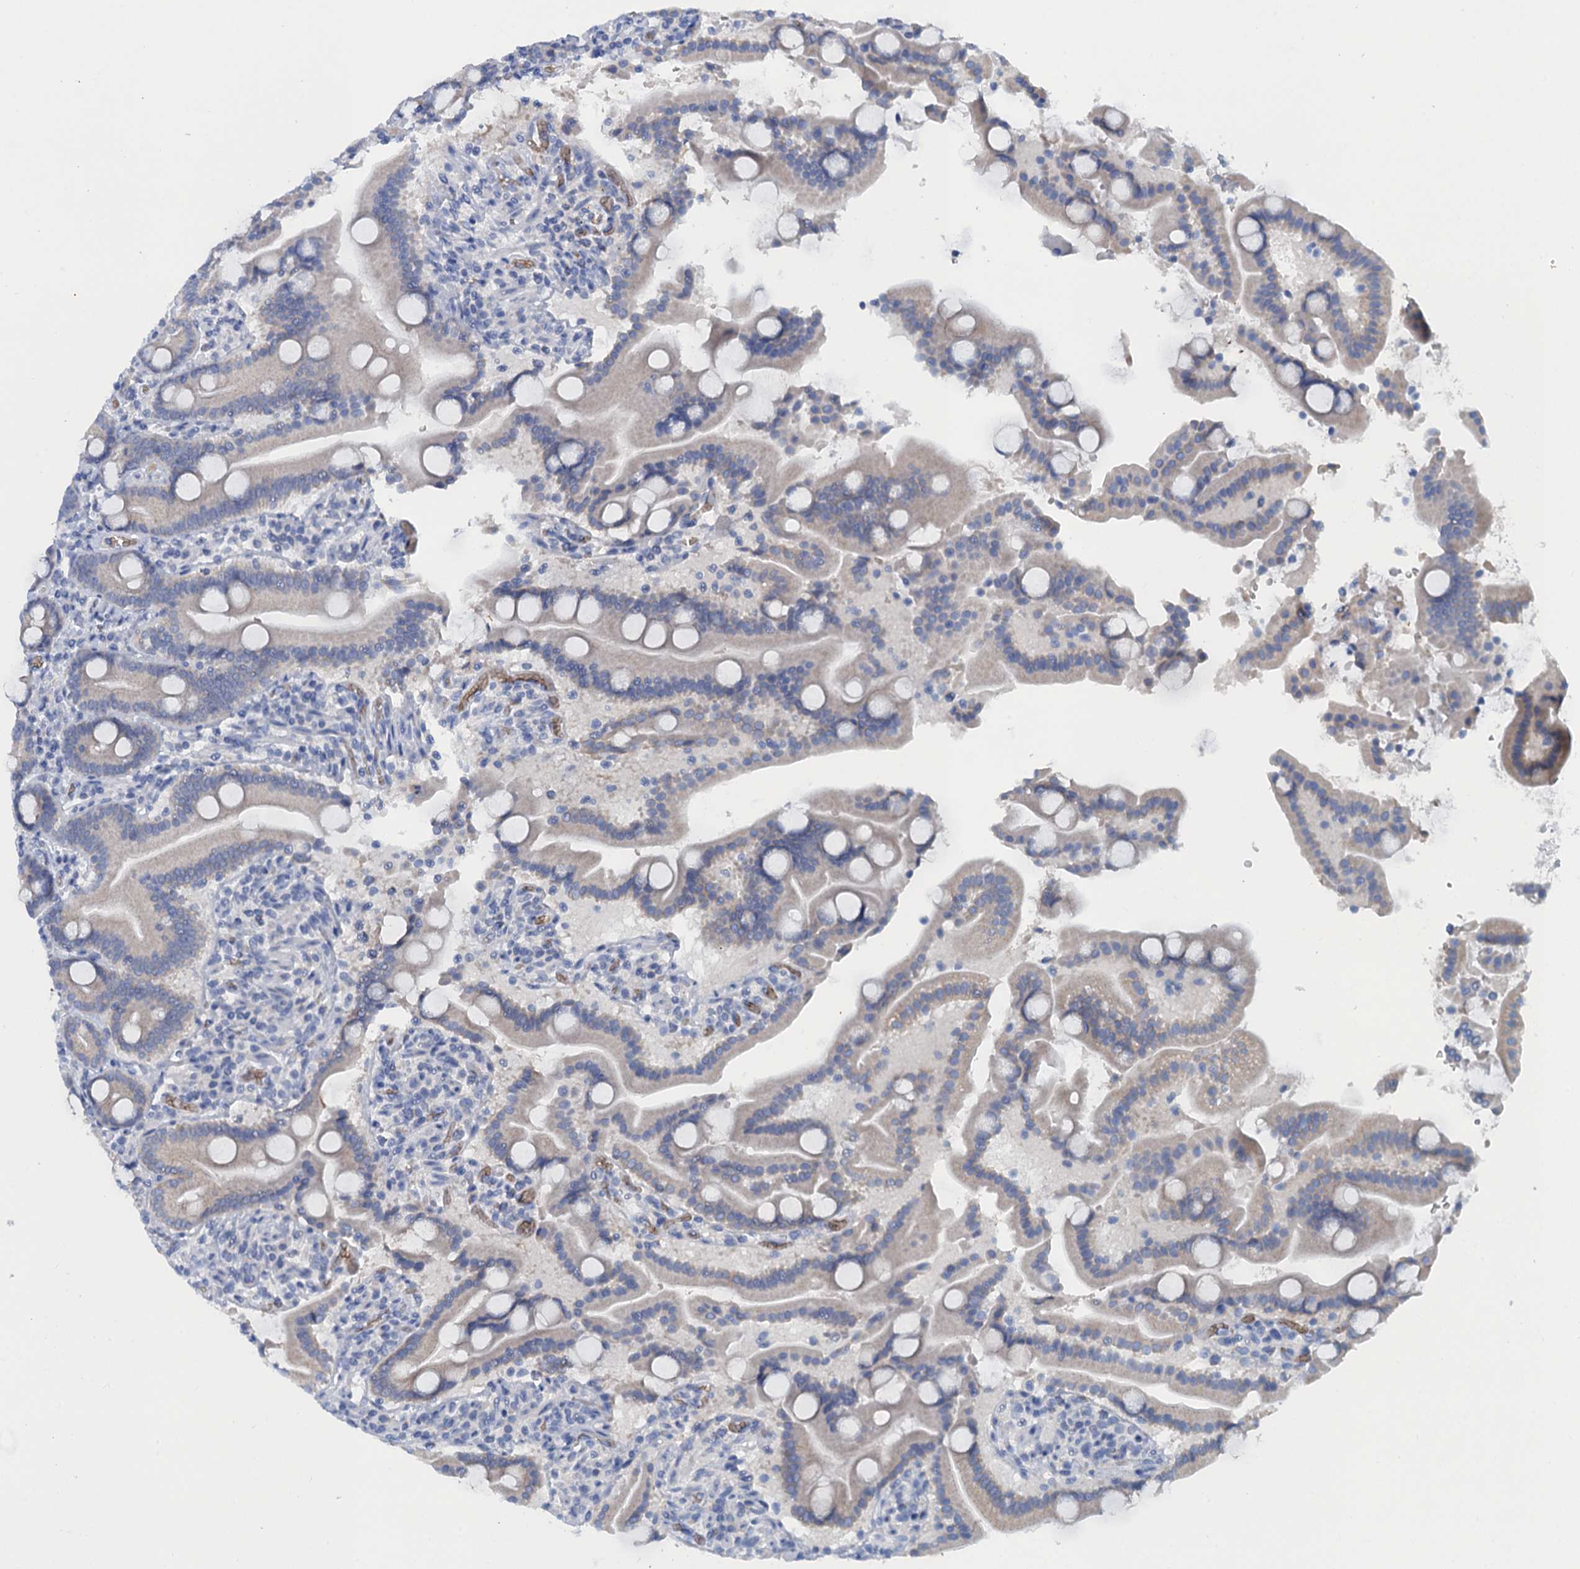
{"staining": {"intensity": "negative", "quantity": "none", "location": "none"}, "tissue": "duodenum", "cell_type": "Glandular cells", "image_type": "normal", "snomed": [{"axis": "morphology", "description": "Normal tissue, NOS"}, {"axis": "topography", "description": "Duodenum"}], "caption": "Immunohistochemistry histopathology image of normal human duodenum stained for a protein (brown), which reveals no expression in glandular cells. (DAB IHC with hematoxylin counter stain).", "gene": "MYADML2", "patient": {"sex": "male", "age": 55}}